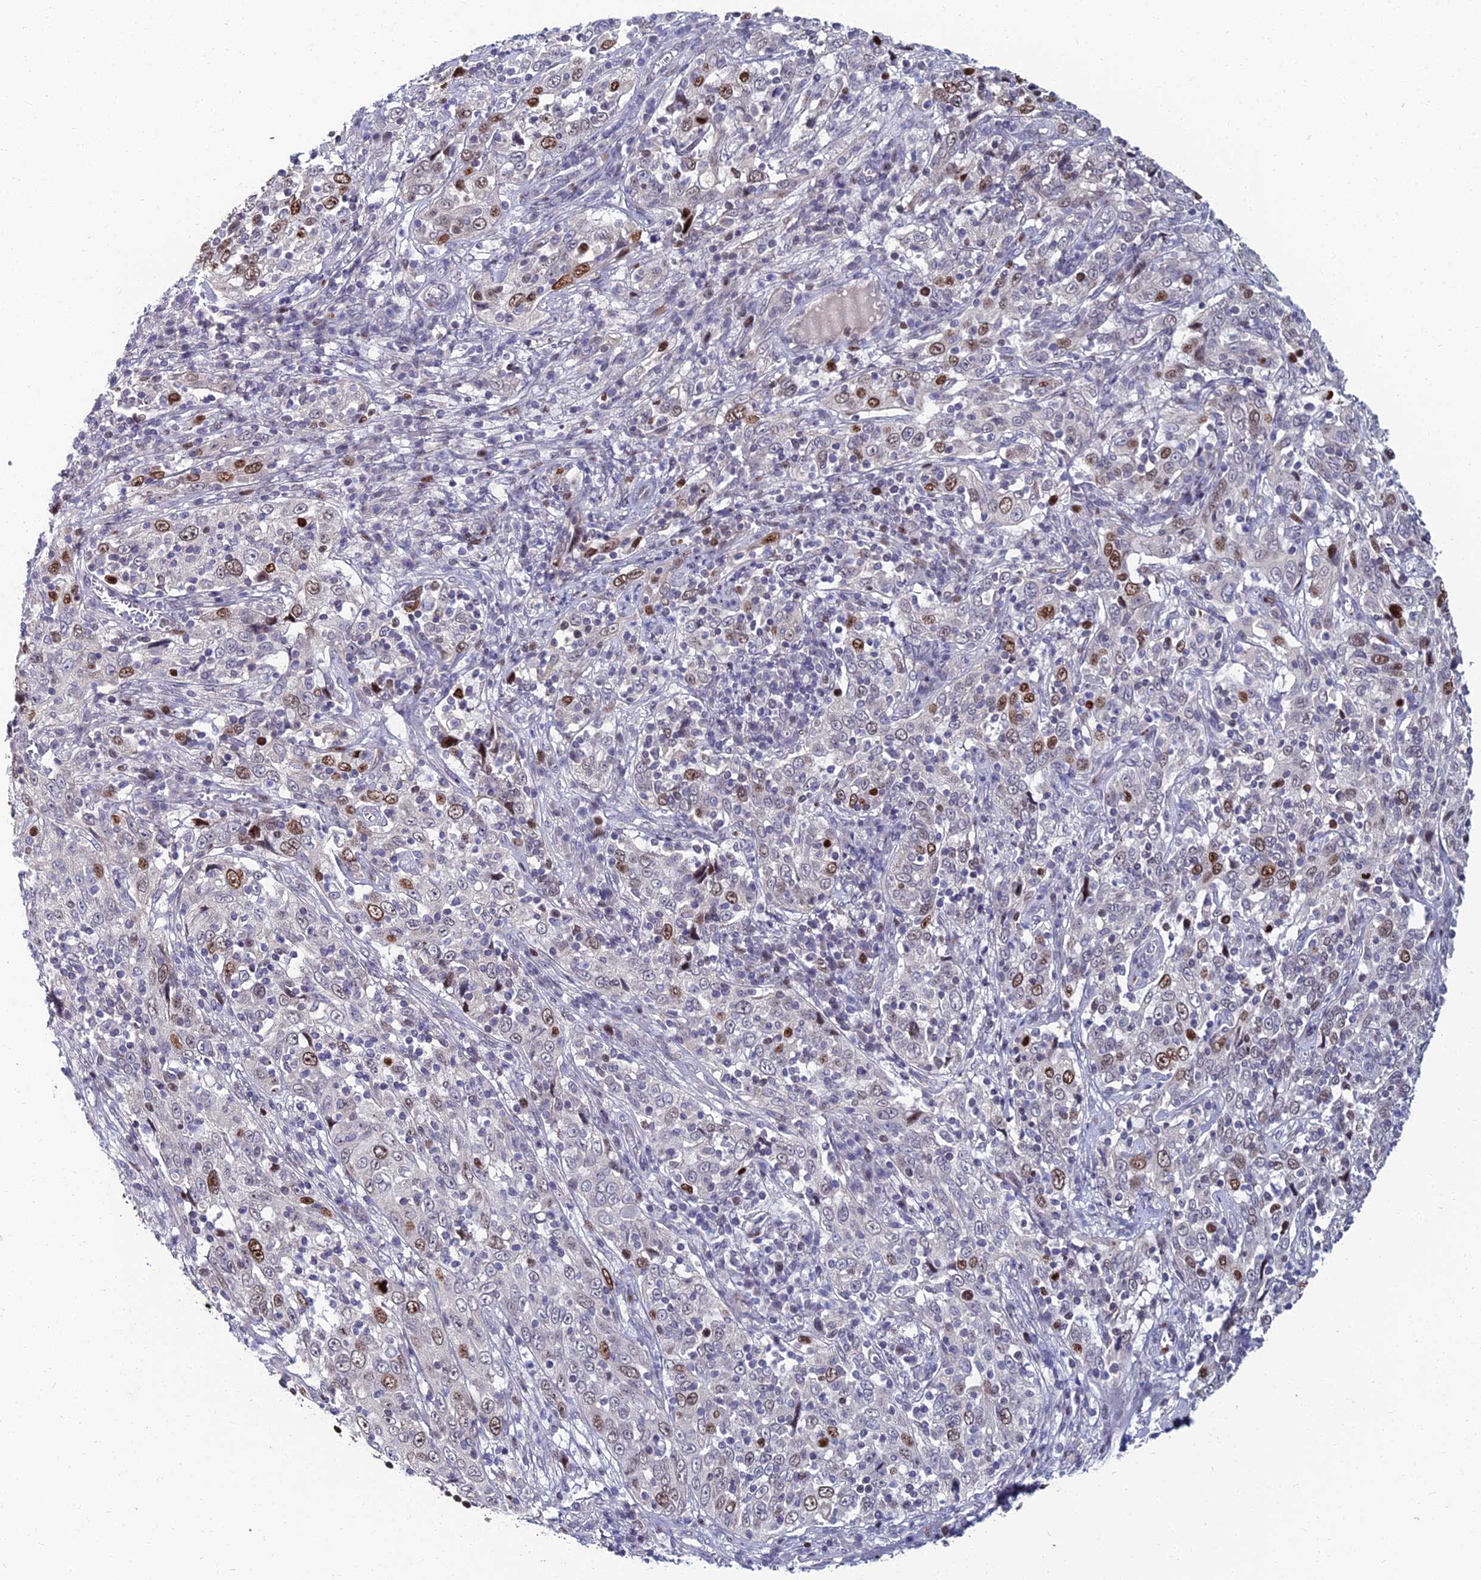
{"staining": {"intensity": "moderate", "quantity": "<25%", "location": "nuclear"}, "tissue": "cervical cancer", "cell_type": "Tumor cells", "image_type": "cancer", "snomed": [{"axis": "morphology", "description": "Squamous cell carcinoma, NOS"}, {"axis": "topography", "description": "Cervix"}], "caption": "Immunohistochemistry photomicrograph of neoplastic tissue: human cervical cancer (squamous cell carcinoma) stained using immunohistochemistry exhibits low levels of moderate protein expression localized specifically in the nuclear of tumor cells, appearing as a nuclear brown color.", "gene": "TAF9B", "patient": {"sex": "female", "age": 46}}